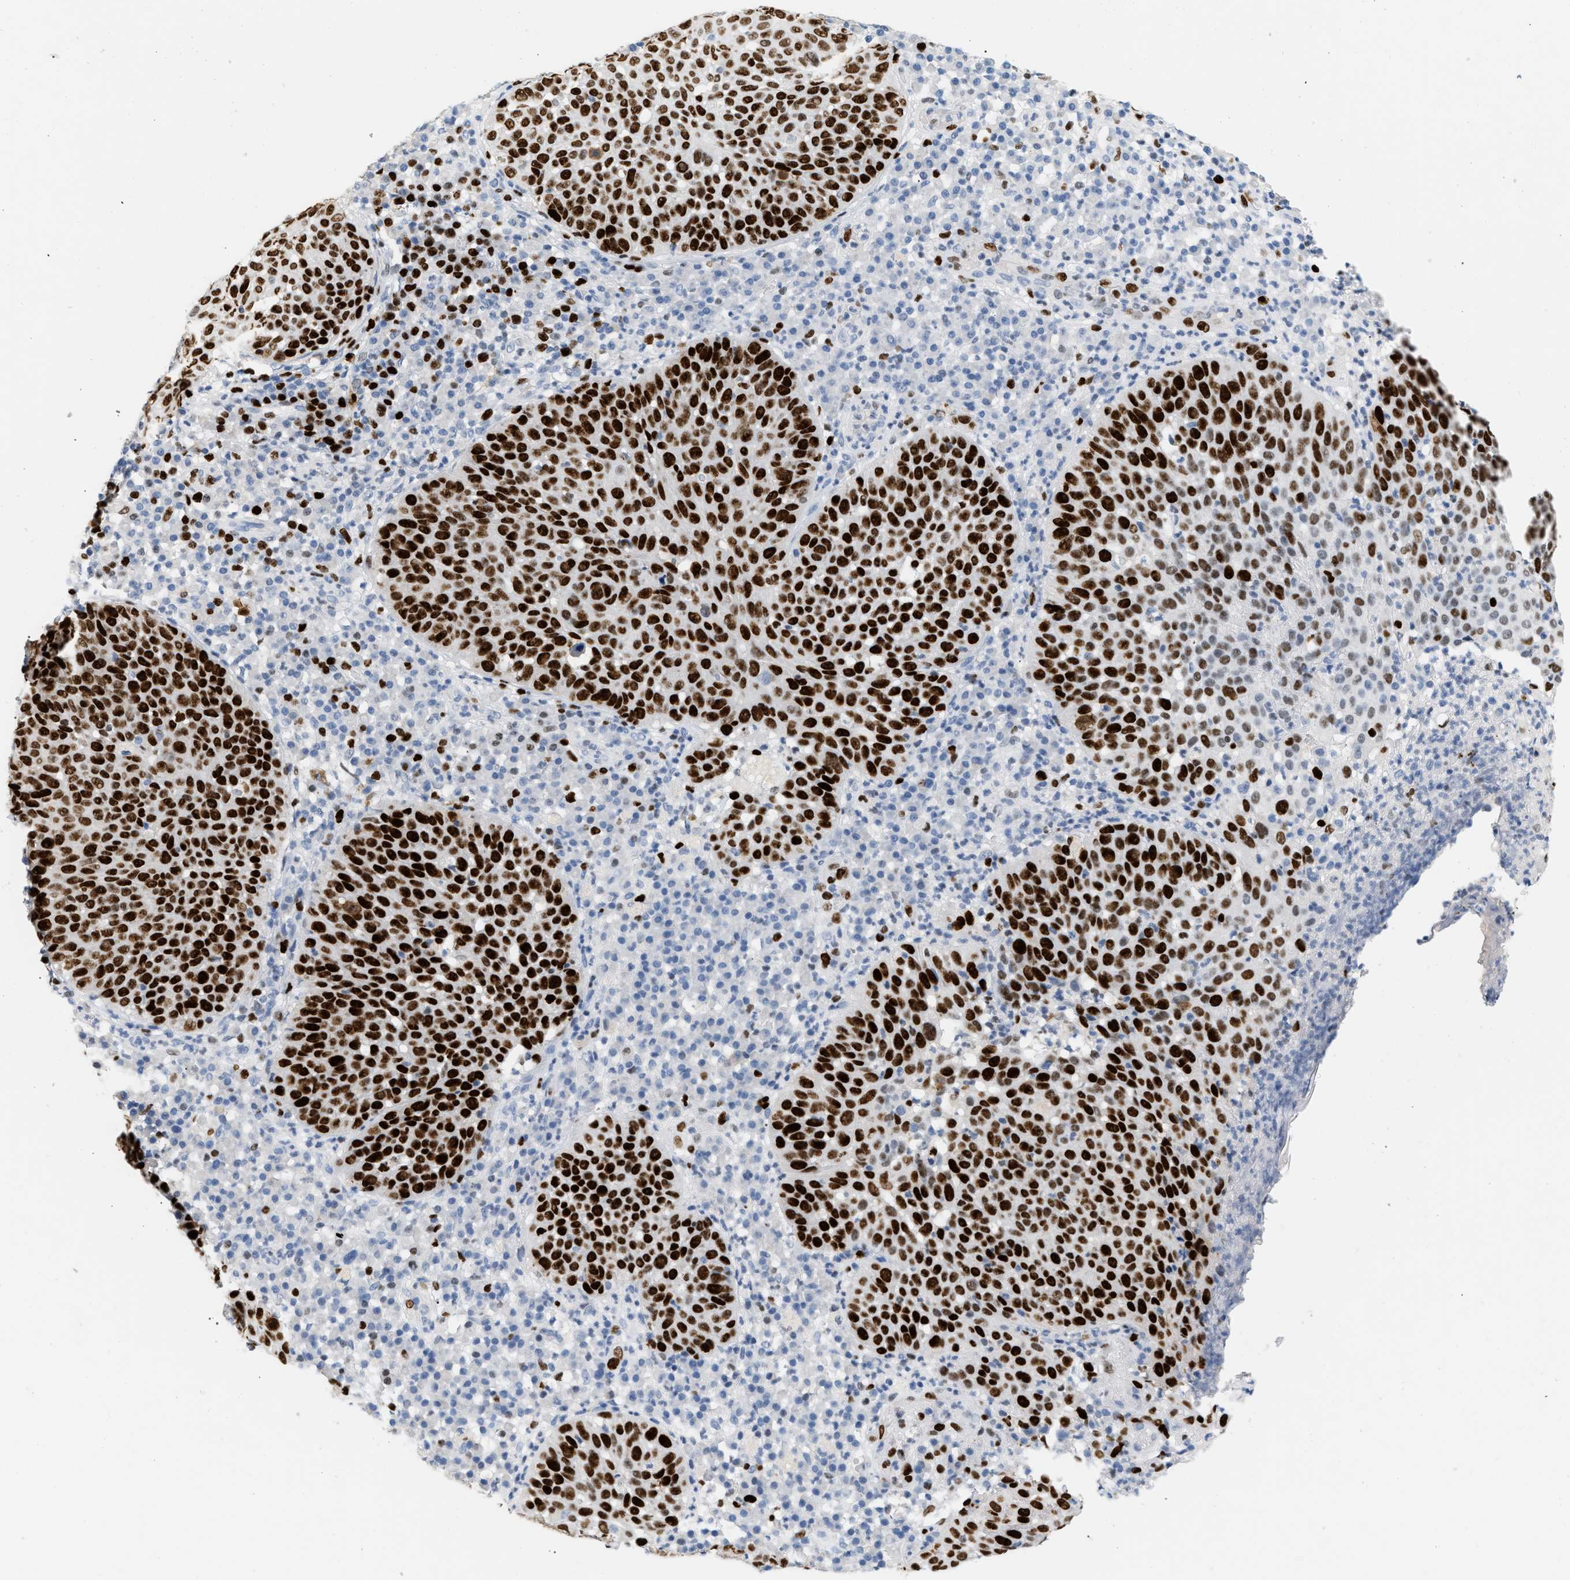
{"staining": {"intensity": "strong", "quantity": ">75%", "location": "nuclear"}, "tissue": "skin cancer", "cell_type": "Tumor cells", "image_type": "cancer", "snomed": [{"axis": "morphology", "description": "Squamous cell carcinoma in situ, NOS"}, {"axis": "morphology", "description": "Squamous cell carcinoma, NOS"}, {"axis": "topography", "description": "Skin"}], "caption": "Strong nuclear expression for a protein is seen in about >75% of tumor cells of skin cancer (squamous cell carcinoma) using IHC.", "gene": "MCM7", "patient": {"sex": "male", "age": 93}}